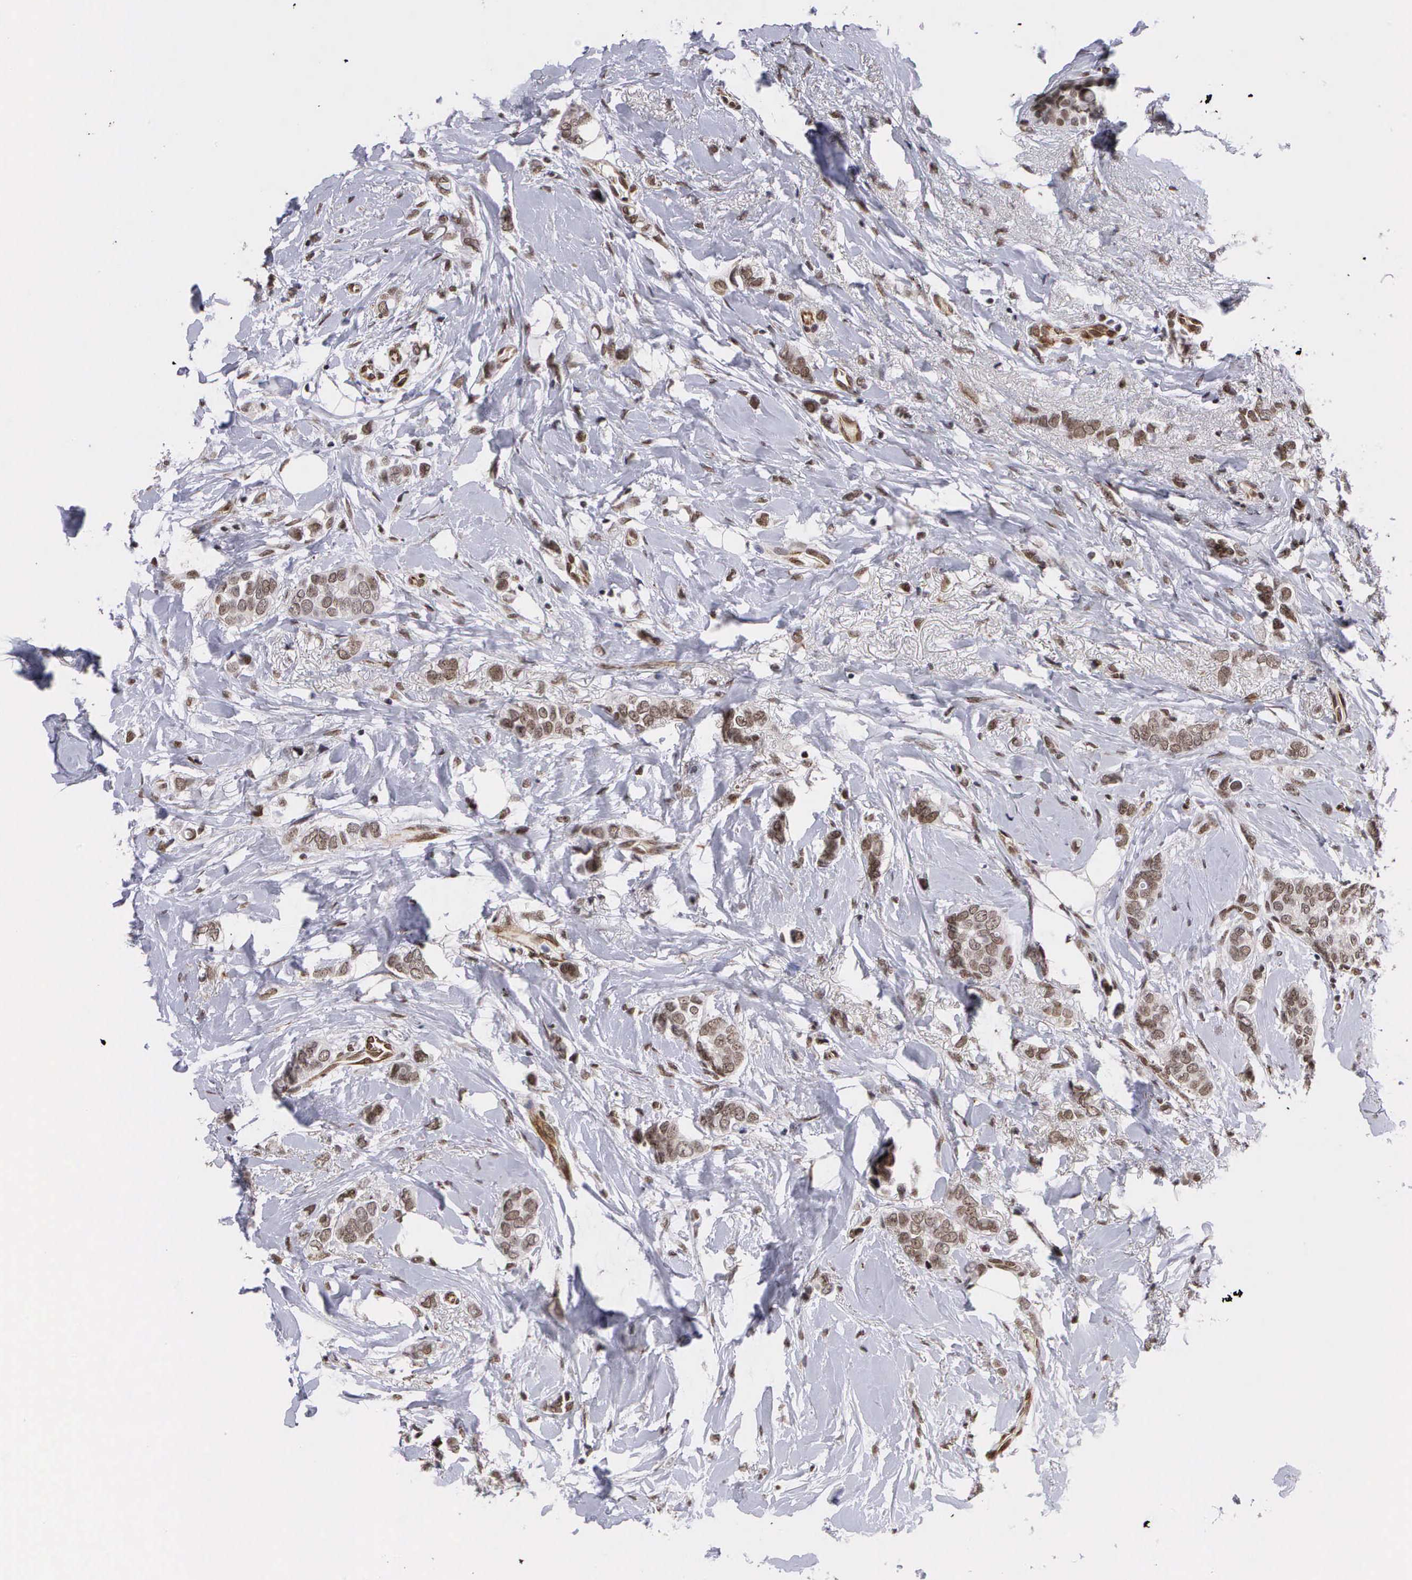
{"staining": {"intensity": "moderate", "quantity": ">75%", "location": "nuclear"}, "tissue": "breast cancer", "cell_type": "Tumor cells", "image_type": "cancer", "snomed": [{"axis": "morphology", "description": "Duct carcinoma"}, {"axis": "topography", "description": "Breast"}], "caption": "Breast cancer was stained to show a protein in brown. There is medium levels of moderate nuclear staining in approximately >75% of tumor cells.", "gene": "MORC2", "patient": {"sex": "female", "age": 72}}